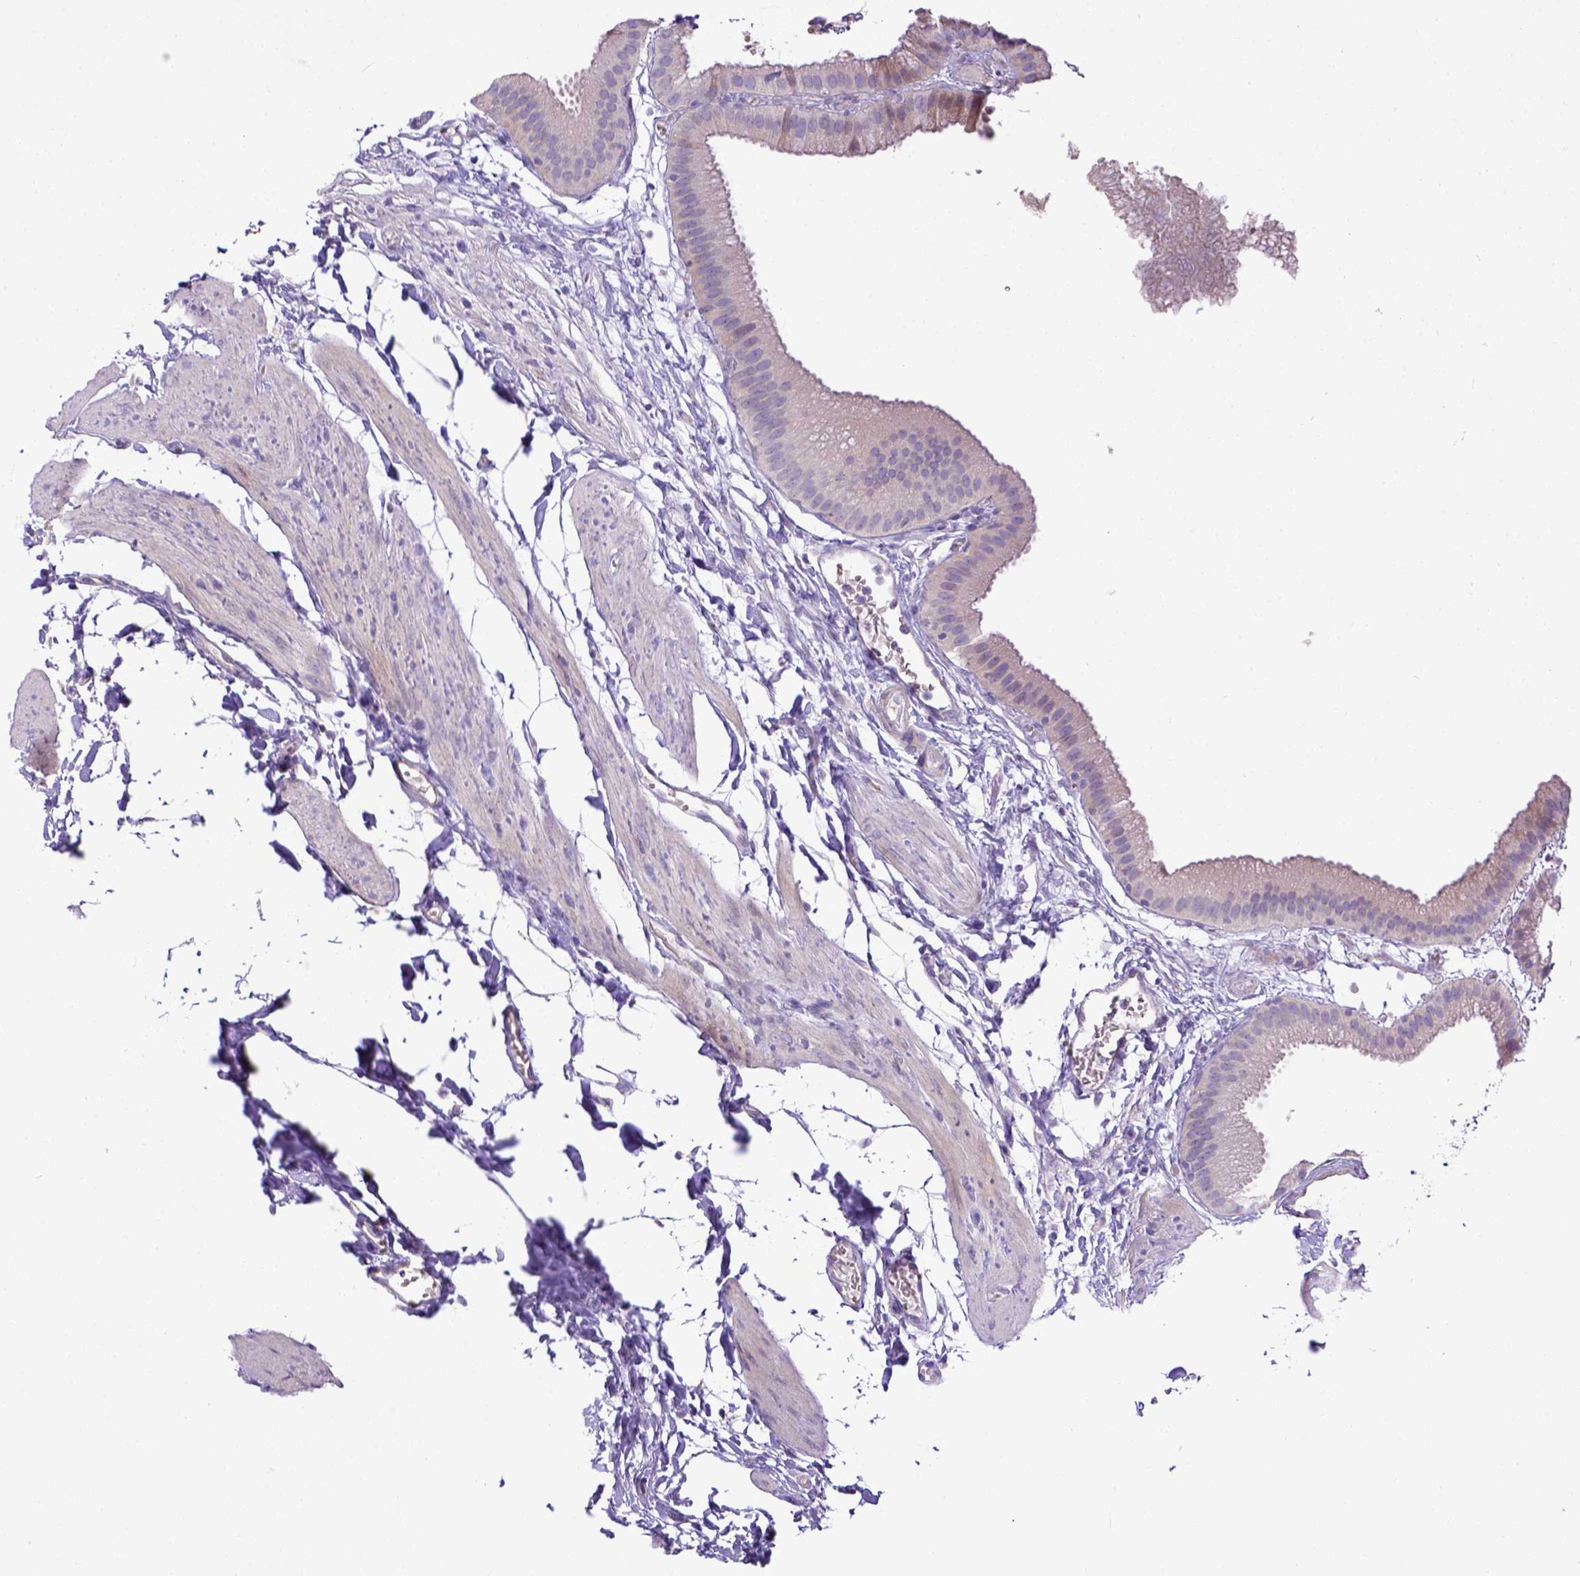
{"staining": {"intensity": "negative", "quantity": "none", "location": "none"}, "tissue": "gallbladder", "cell_type": "Glandular cells", "image_type": "normal", "snomed": [{"axis": "morphology", "description": "Normal tissue, NOS"}, {"axis": "topography", "description": "Gallbladder"}], "caption": "This is an IHC histopathology image of benign human gallbladder. There is no positivity in glandular cells.", "gene": "CD40", "patient": {"sex": "female", "age": 63}}